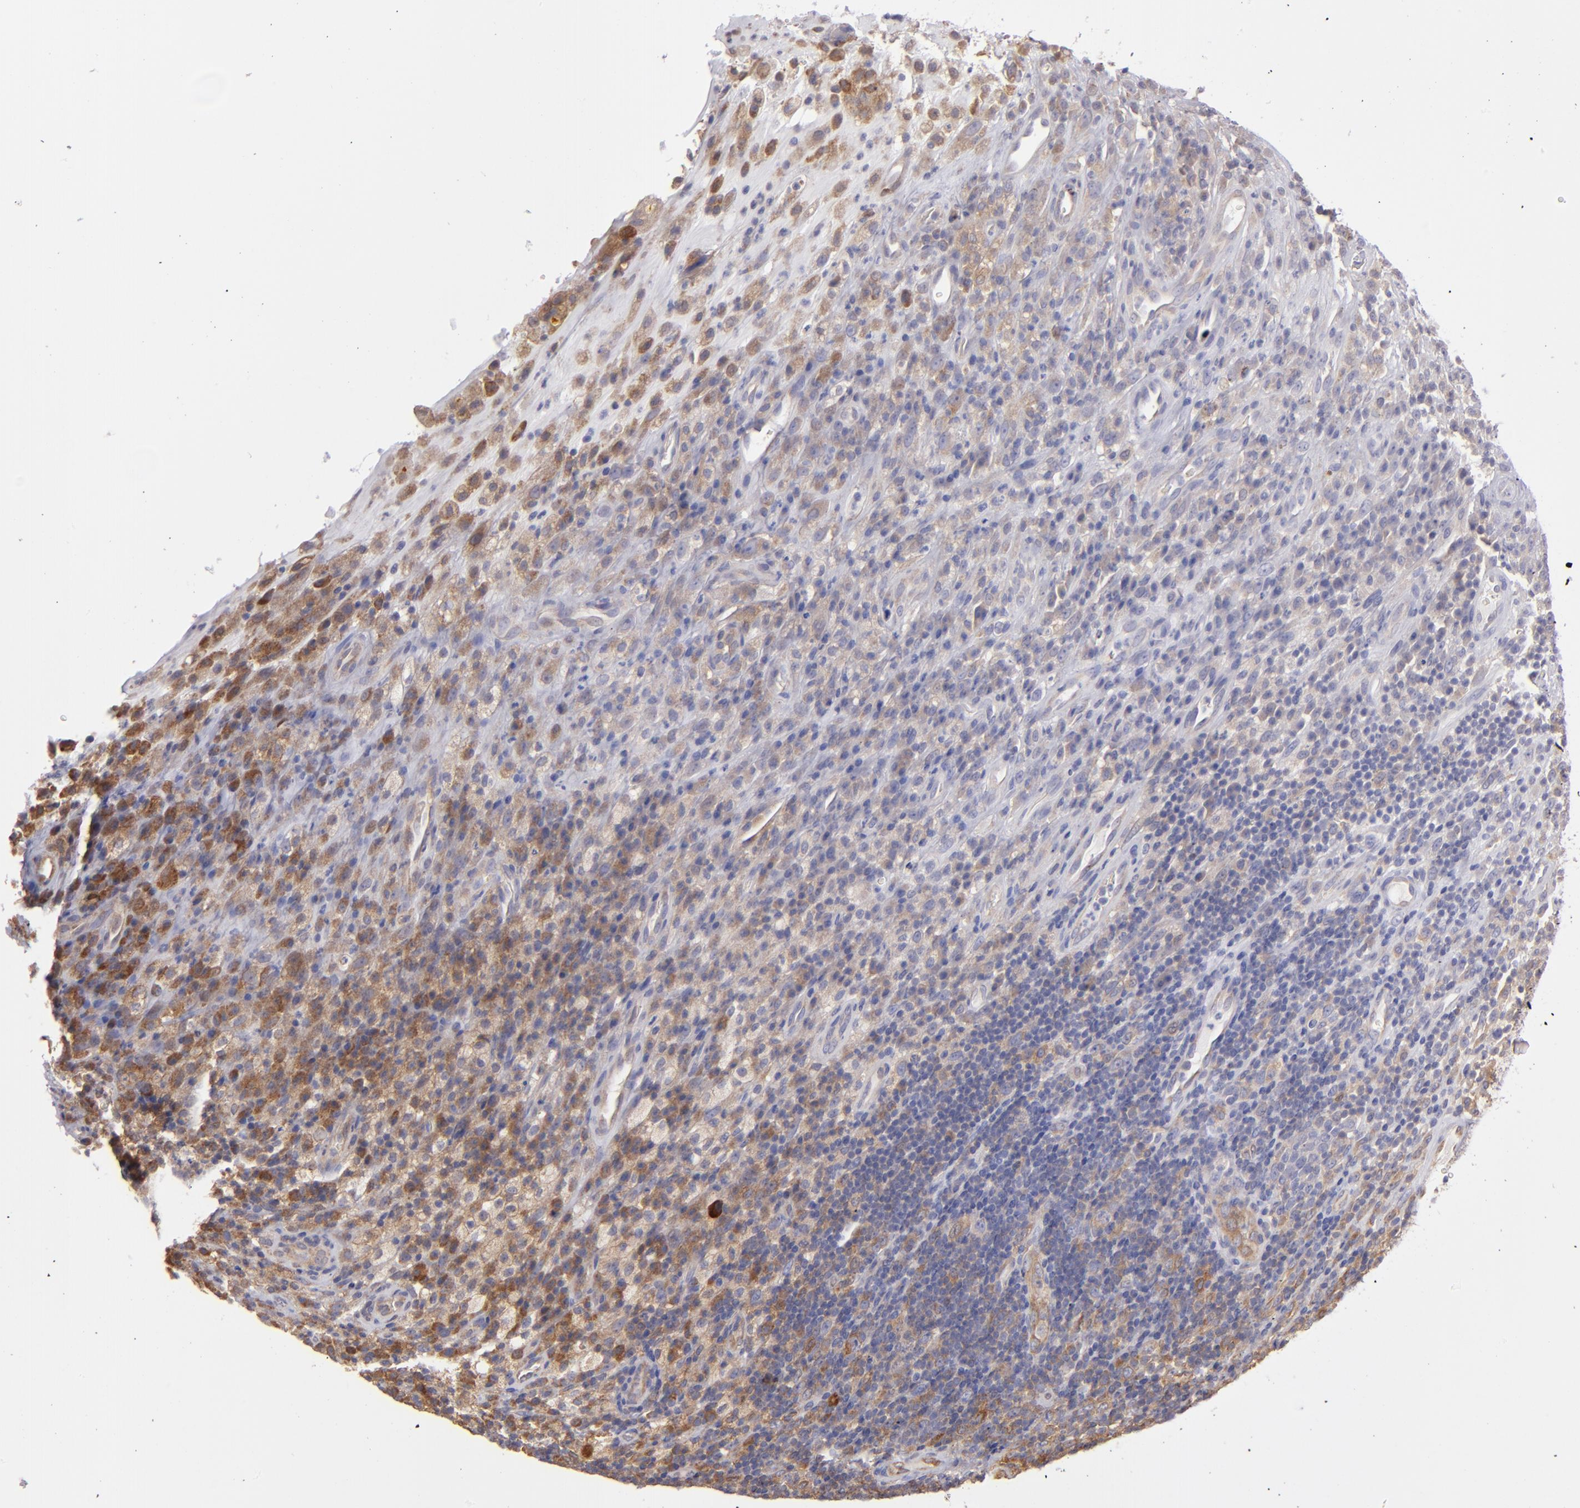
{"staining": {"intensity": "moderate", "quantity": "25%-75%", "location": "cytoplasmic/membranous"}, "tissue": "testis cancer", "cell_type": "Tumor cells", "image_type": "cancer", "snomed": [{"axis": "morphology", "description": "Necrosis, NOS"}, {"axis": "morphology", "description": "Carcinoma, Embryonal, NOS"}, {"axis": "topography", "description": "Testis"}], "caption": "High-magnification brightfield microscopy of embryonal carcinoma (testis) stained with DAB (3,3'-diaminobenzidine) (brown) and counterstained with hematoxylin (blue). tumor cells exhibit moderate cytoplasmic/membranous expression is seen in approximately25%-75% of cells.", "gene": "IFIH1", "patient": {"sex": "male", "age": 19}}